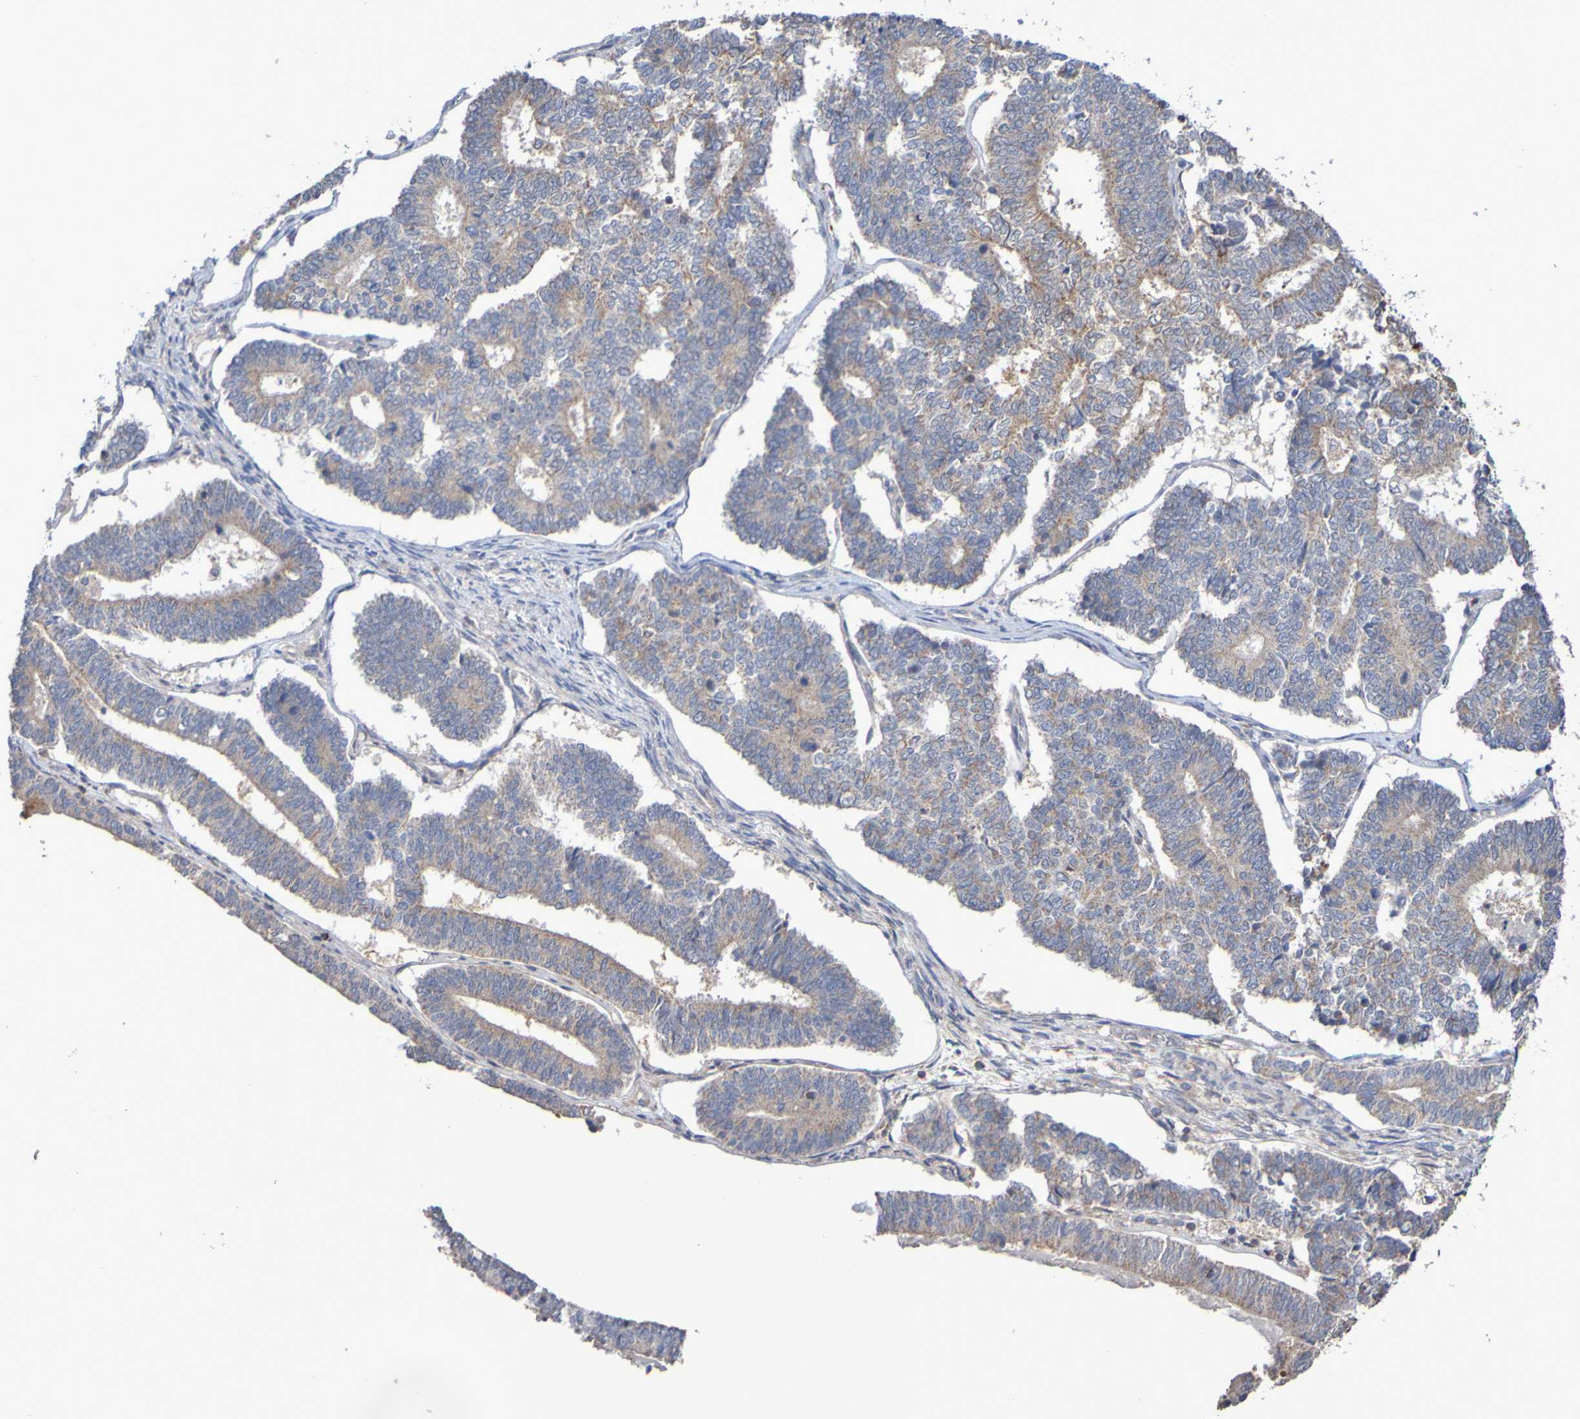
{"staining": {"intensity": "weak", "quantity": ">75%", "location": "cytoplasmic/membranous"}, "tissue": "endometrial cancer", "cell_type": "Tumor cells", "image_type": "cancer", "snomed": [{"axis": "morphology", "description": "Adenocarcinoma, NOS"}, {"axis": "topography", "description": "Endometrium"}], "caption": "Immunohistochemistry (IHC) (DAB) staining of adenocarcinoma (endometrial) exhibits weak cytoplasmic/membranous protein positivity in about >75% of tumor cells. (brown staining indicates protein expression, while blue staining denotes nuclei).", "gene": "C3orf18", "patient": {"sex": "female", "age": 70}}